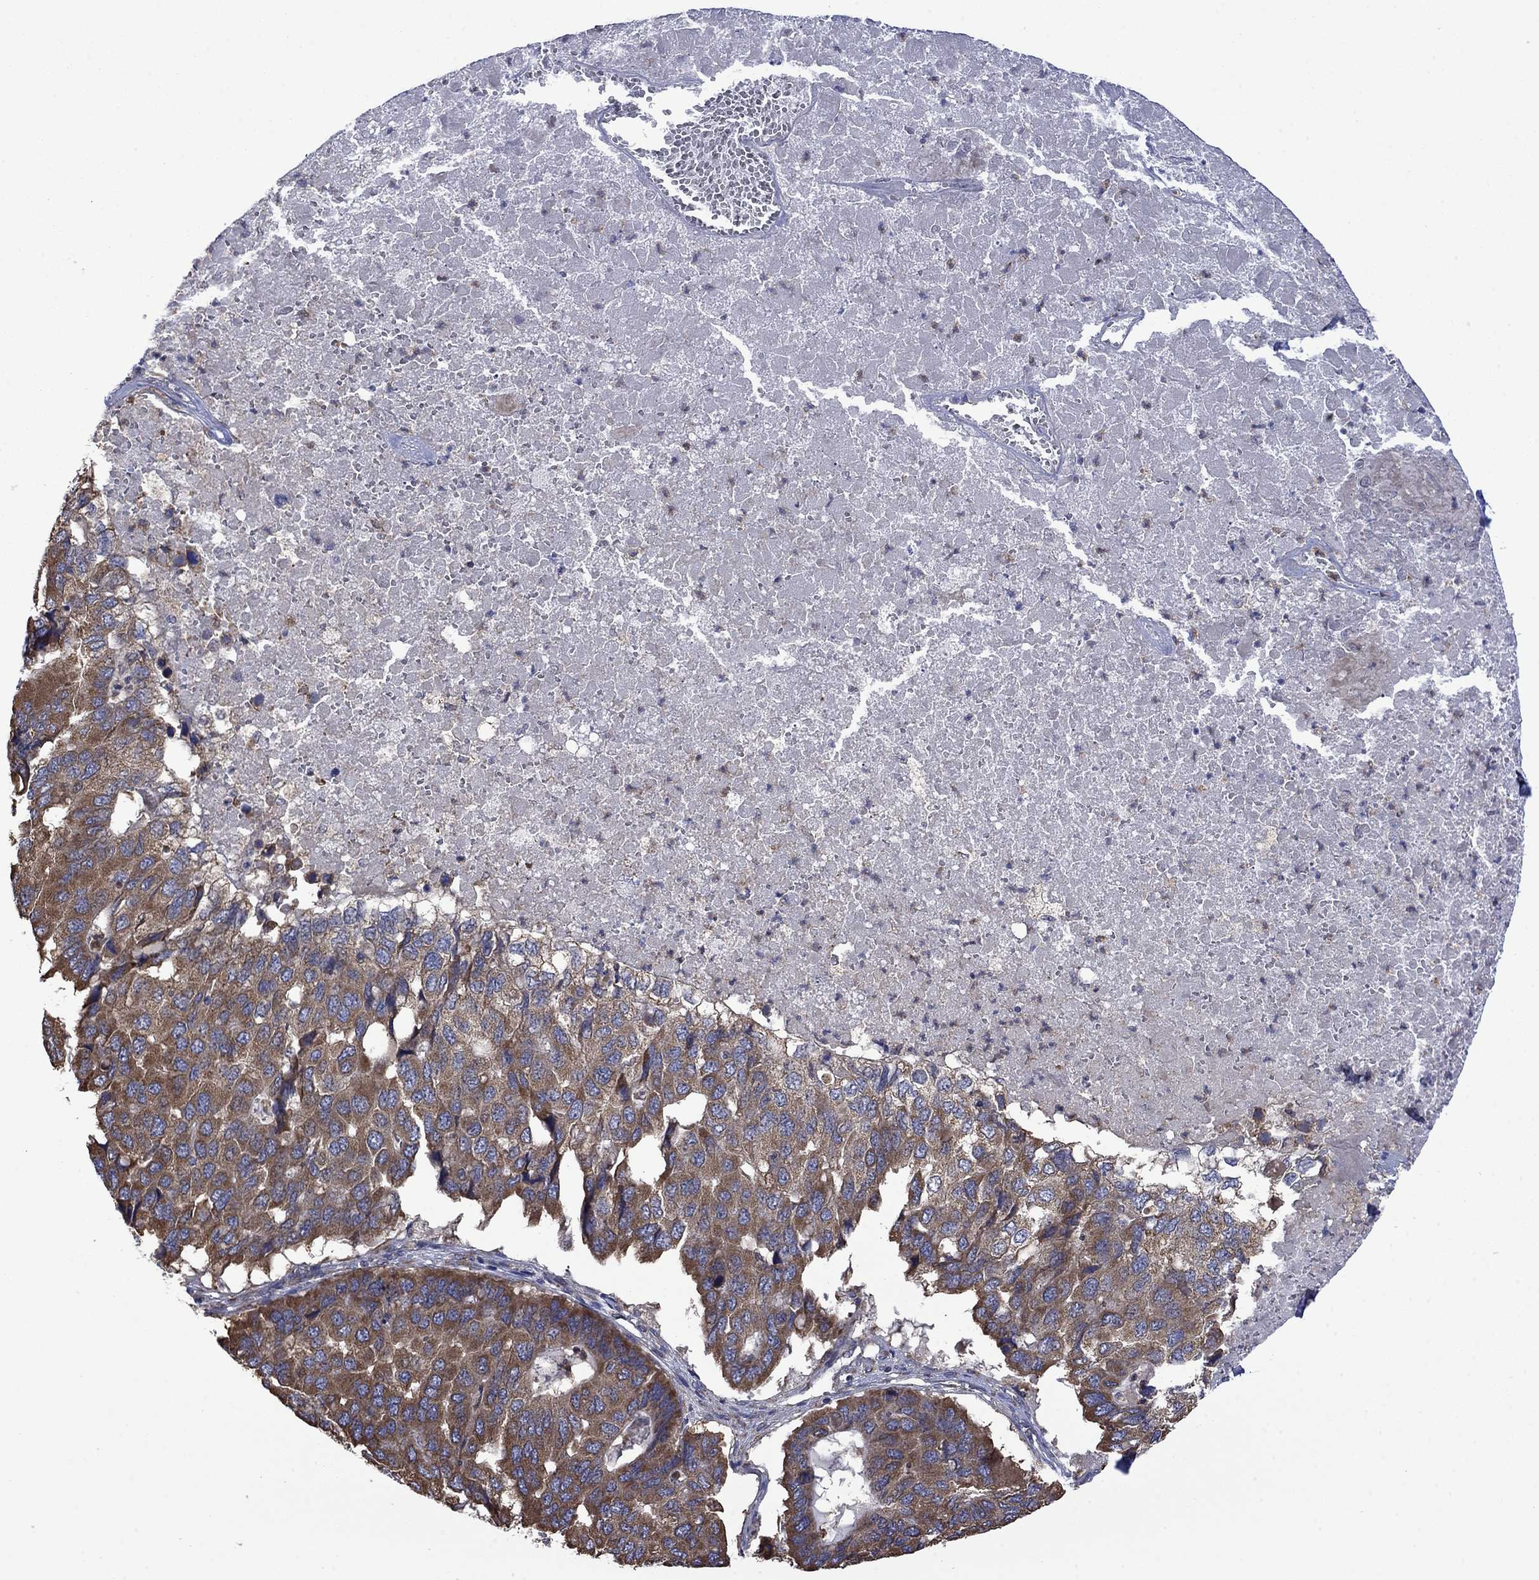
{"staining": {"intensity": "moderate", "quantity": ">75%", "location": "cytoplasmic/membranous"}, "tissue": "pancreatic cancer", "cell_type": "Tumor cells", "image_type": "cancer", "snomed": [{"axis": "morphology", "description": "Adenocarcinoma, NOS"}, {"axis": "topography", "description": "Pancreas"}], "caption": "Immunohistochemical staining of human pancreatic cancer (adenocarcinoma) demonstrates medium levels of moderate cytoplasmic/membranous expression in about >75% of tumor cells.", "gene": "FURIN", "patient": {"sex": "male", "age": 50}}